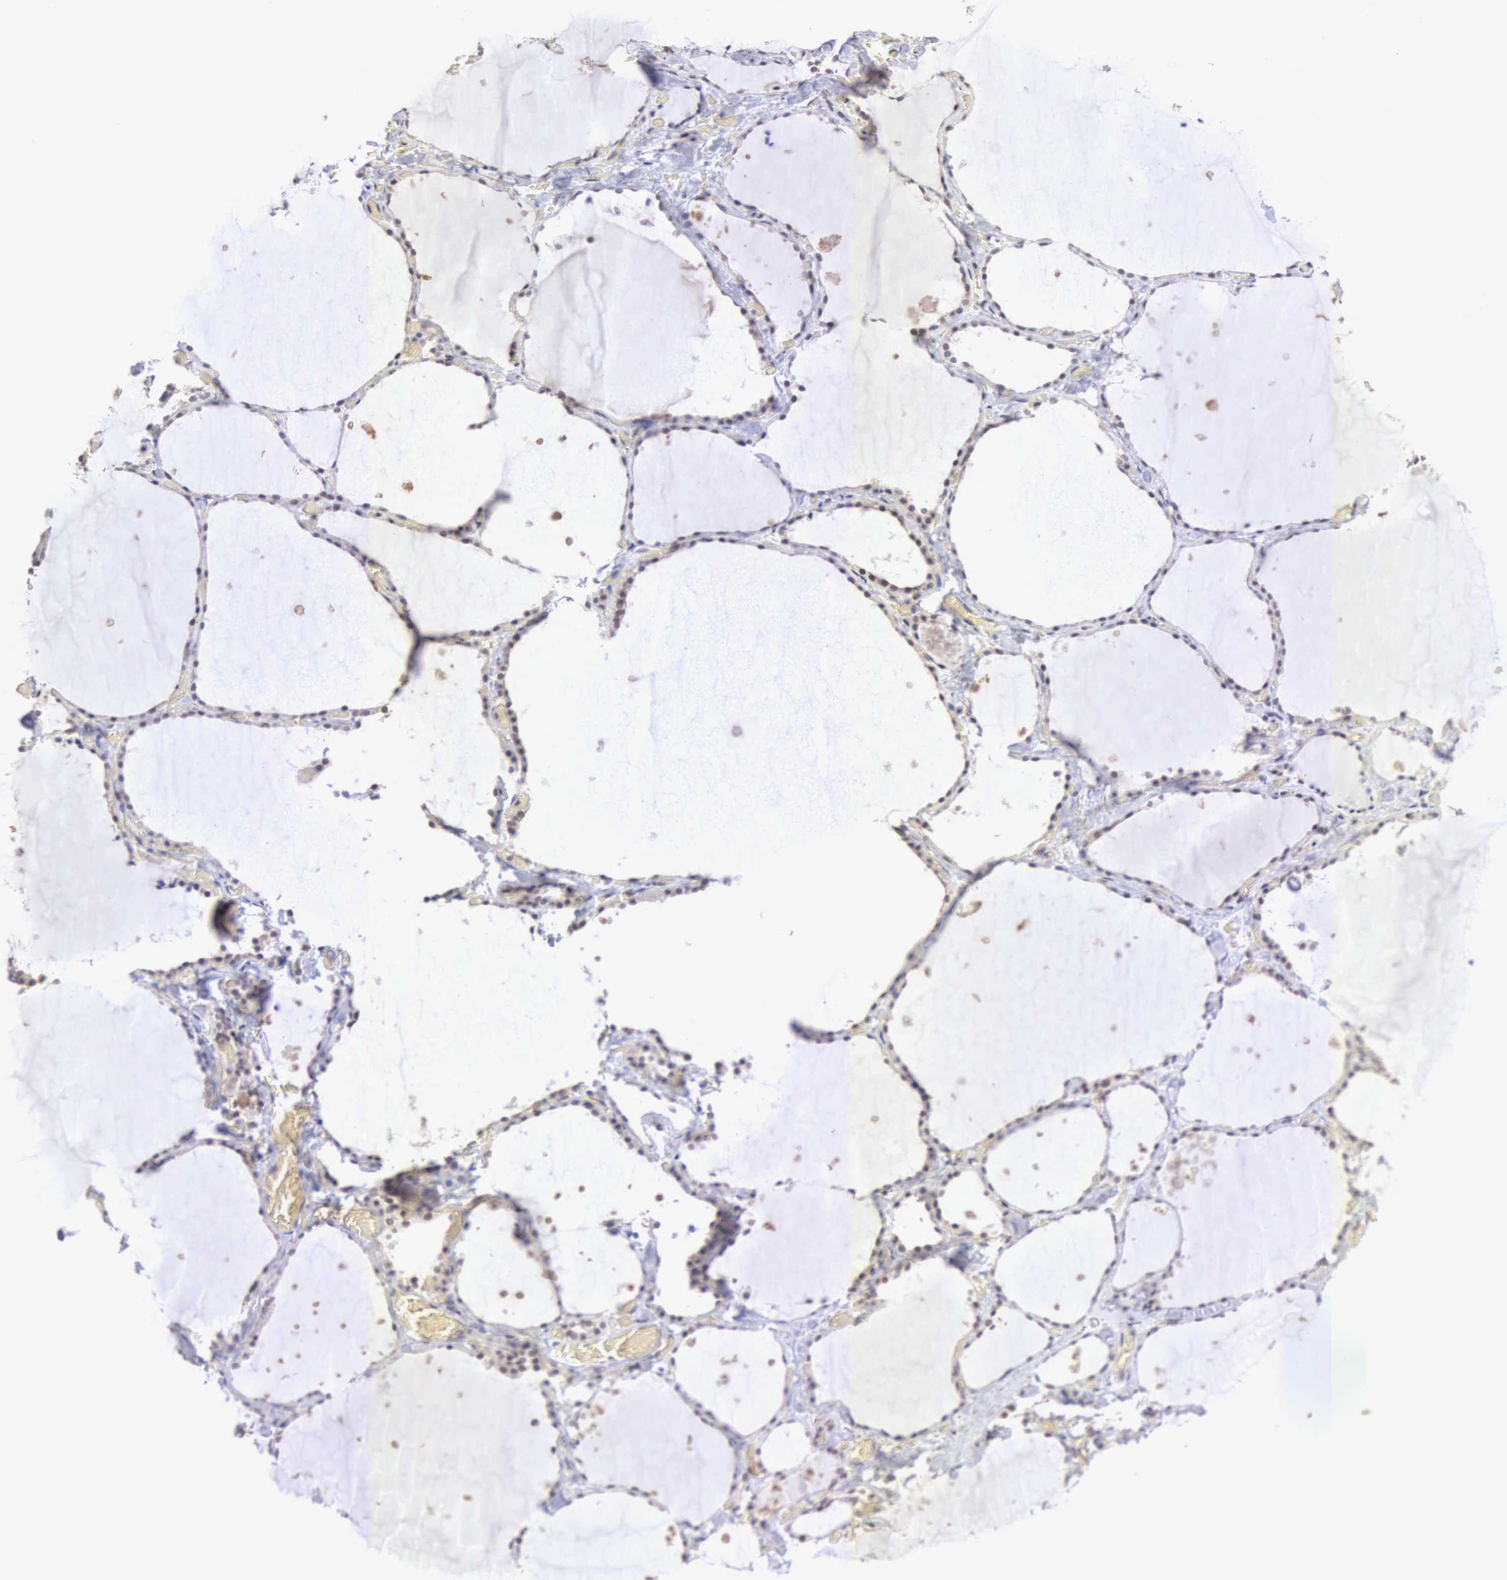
{"staining": {"intensity": "moderate", "quantity": "25%-75%", "location": "nuclear"}, "tissue": "thyroid gland", "cell_type": "Glandular cells", "image_type": "normal", "snomed": [{"axis": "morphology", "description": "Normal tissue, NOS"}, {"axis": "topography", "description": "Thyroid gland"}], "caption": "Protein staining of unremarkable thyroid gland demonstrates moderate nuclear staining in about 25%-75% of glandular cells. The staining is performed using DAB (3,3'-diaminobenzidine) brown chromogen to label protein expression. The nuclei are counter-stained blue using hematoxylin.", "gene": "MORC2", "patient": {"sex": "male", "age": 34}}